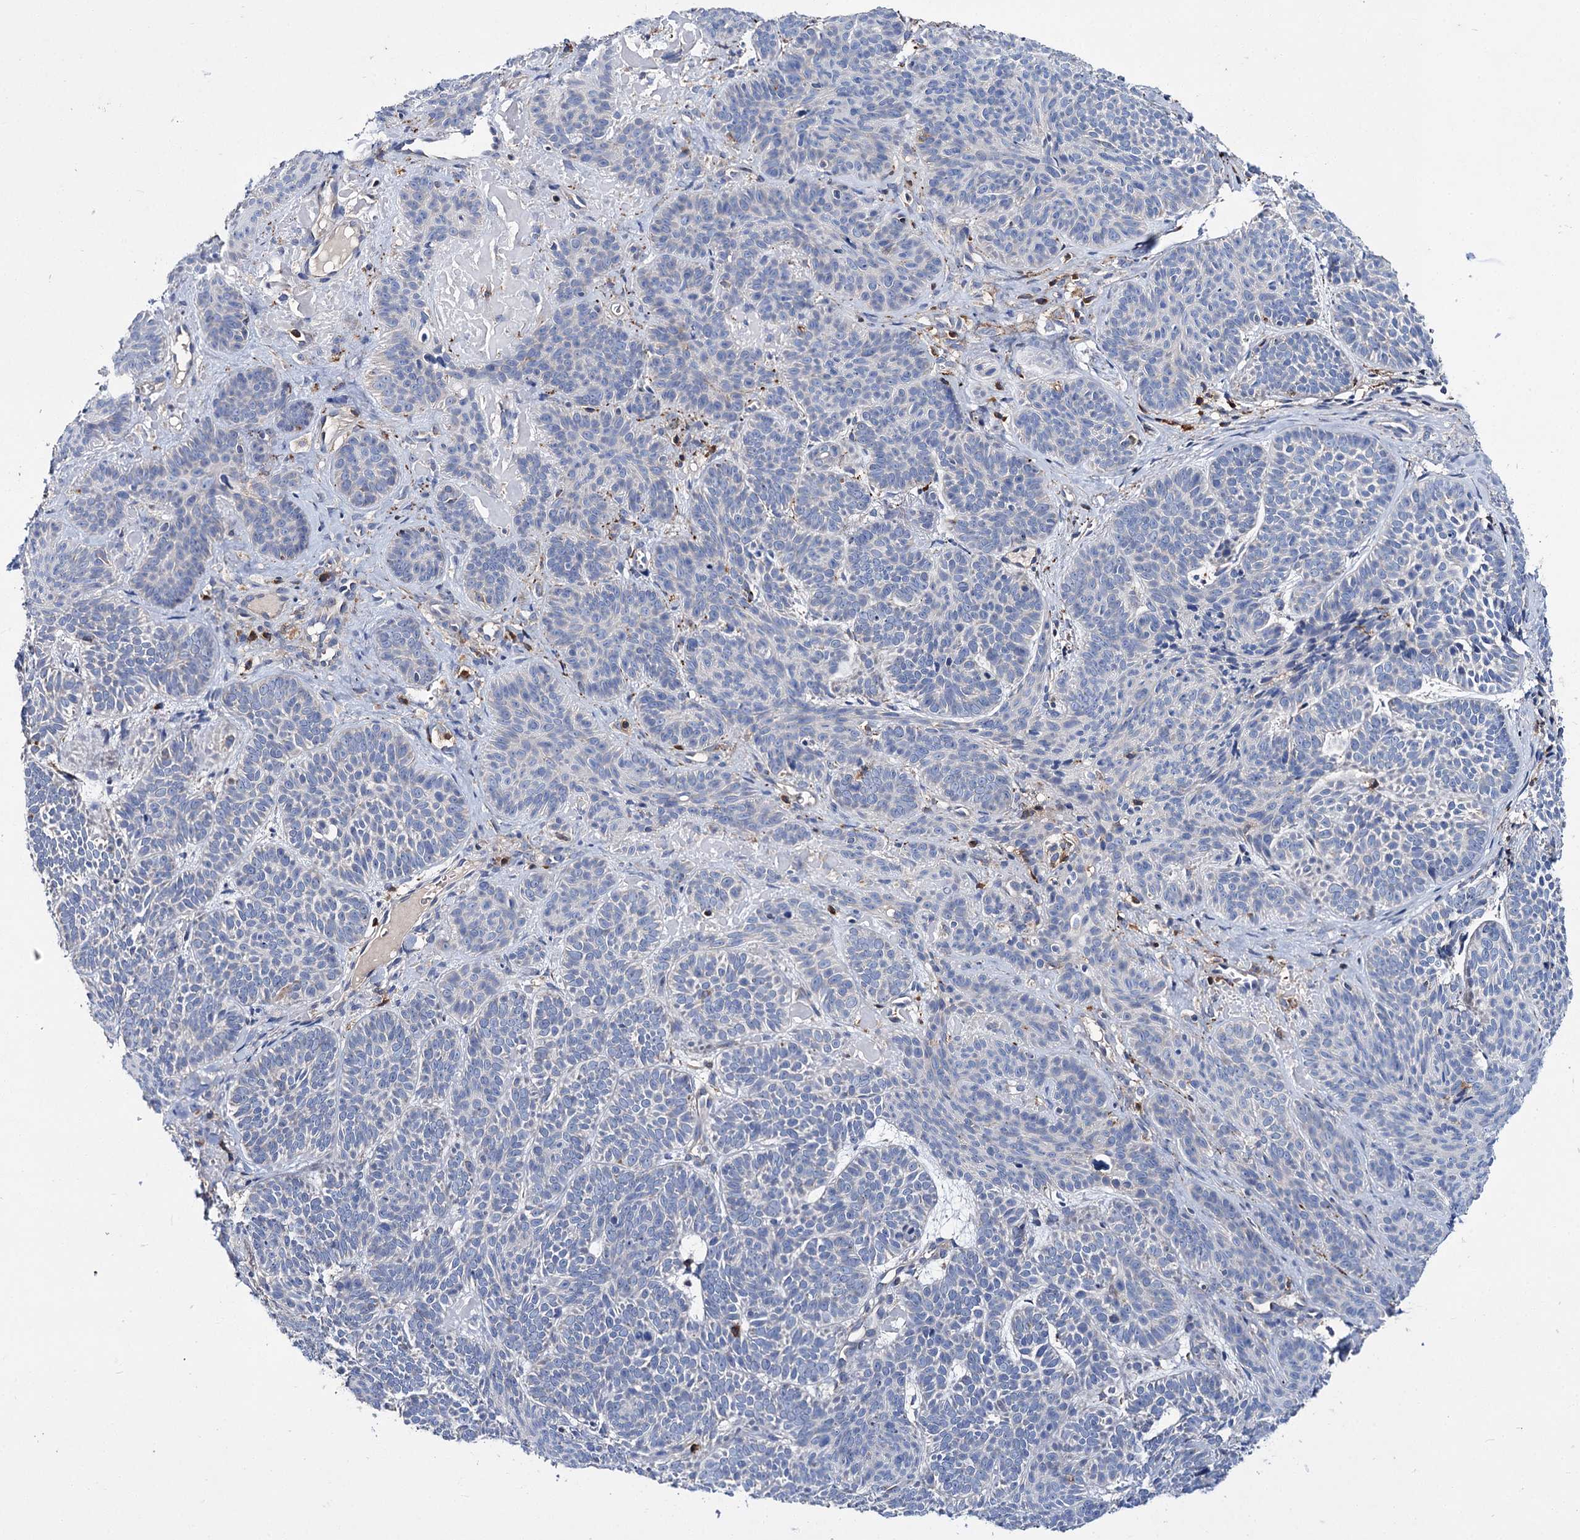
{"staining": {"intensity": "negative", "quantity": "none", "location": "none"}, "tissue": "skin cancer", "cell_type": "Tumor cells", "image_type": "cancer", "snomed": [{"axis": "morphology", "description": "Basal cell carcinoma"}, {"axis": "topography", "description": "Skin"}], "caption": "Photomicrograph shows no significant protein positivity in tumor cells of skin cancer.", "gene": "UBASH3B", "patient": {"sex": "male", "age": 85}}